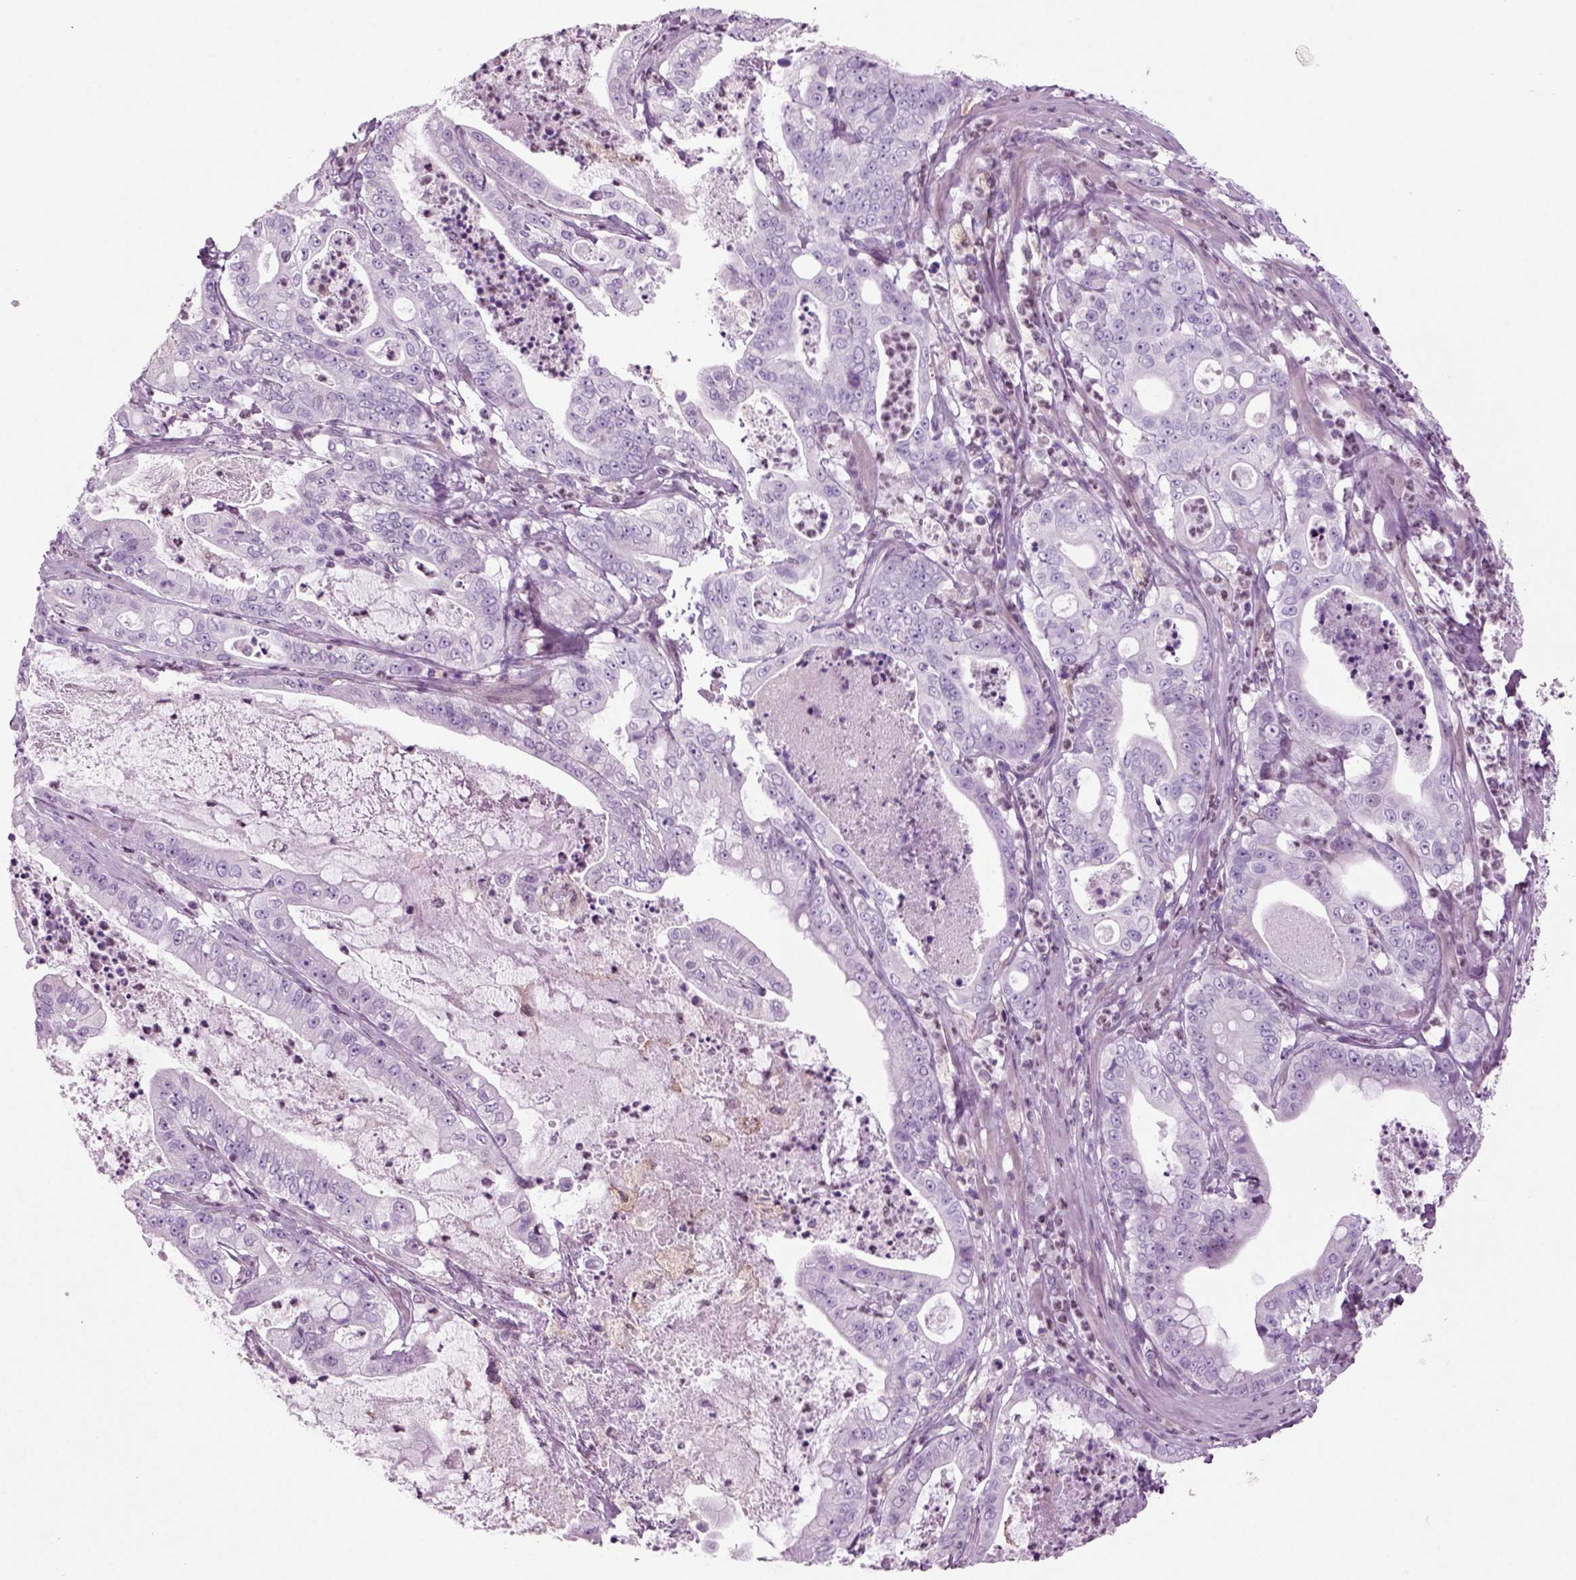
{"staining": {"intensity": "negative", "quantity": "none", "location": "none"}, "tissue": "pancreatic cancer", "cell_type": "Tumor cells", "image_type": "cancer", "snomed": [{"axis": "morphology", "description": "Adenocarcinoma, NOS"}, {"axis": "topography", "description": "Pancreas"}], "caption": "A histopathology image of pancreatic adenocarcinoma stained for a protein reveals no brown staining in tumor cells.", "gene": "ARID3A", "patient": {"sex": "male", "age": 71}}